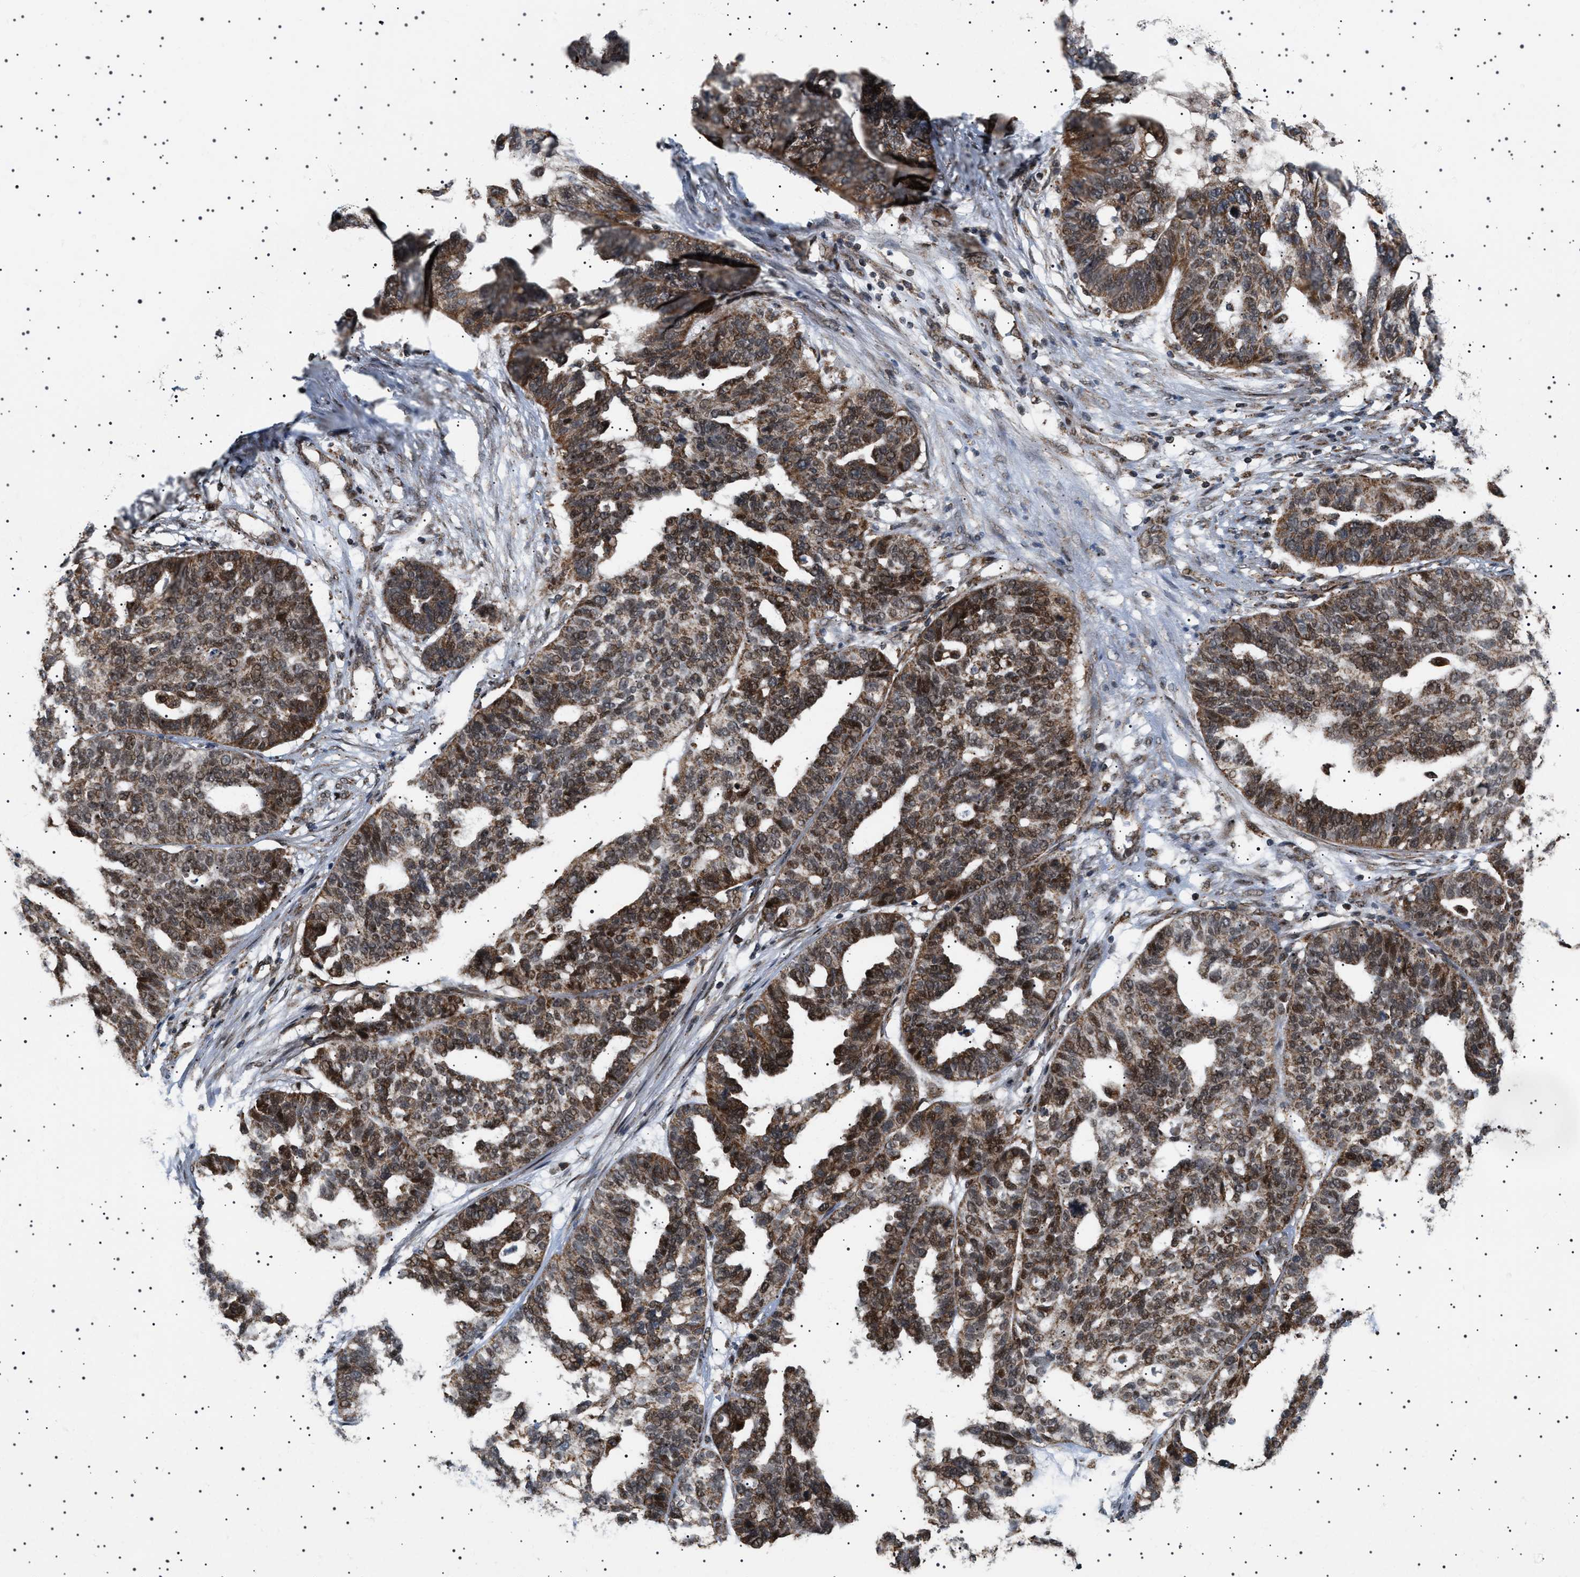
{"staining": {"intensity": "moderate", "quantity": ">75%", "location": "cytoplasmic/membranous,nuclear"}, "tissue": "ovarian cancer", "cell_type": "Tumor cells", "image_type": "cancer", "snomed": [{"axis": "morphology", "description": "Cystadenocarcinoma, serous, NOS"}, {"axis": "topography", "description": "Ovary"}], "caption": "Ovarian cancer tissue reveals moderate cytoplasmic/membranous and nuclear staining in about >75% of tumor cells", "gene": "MELK", "patient": {"sex": "female", "age": 59}}